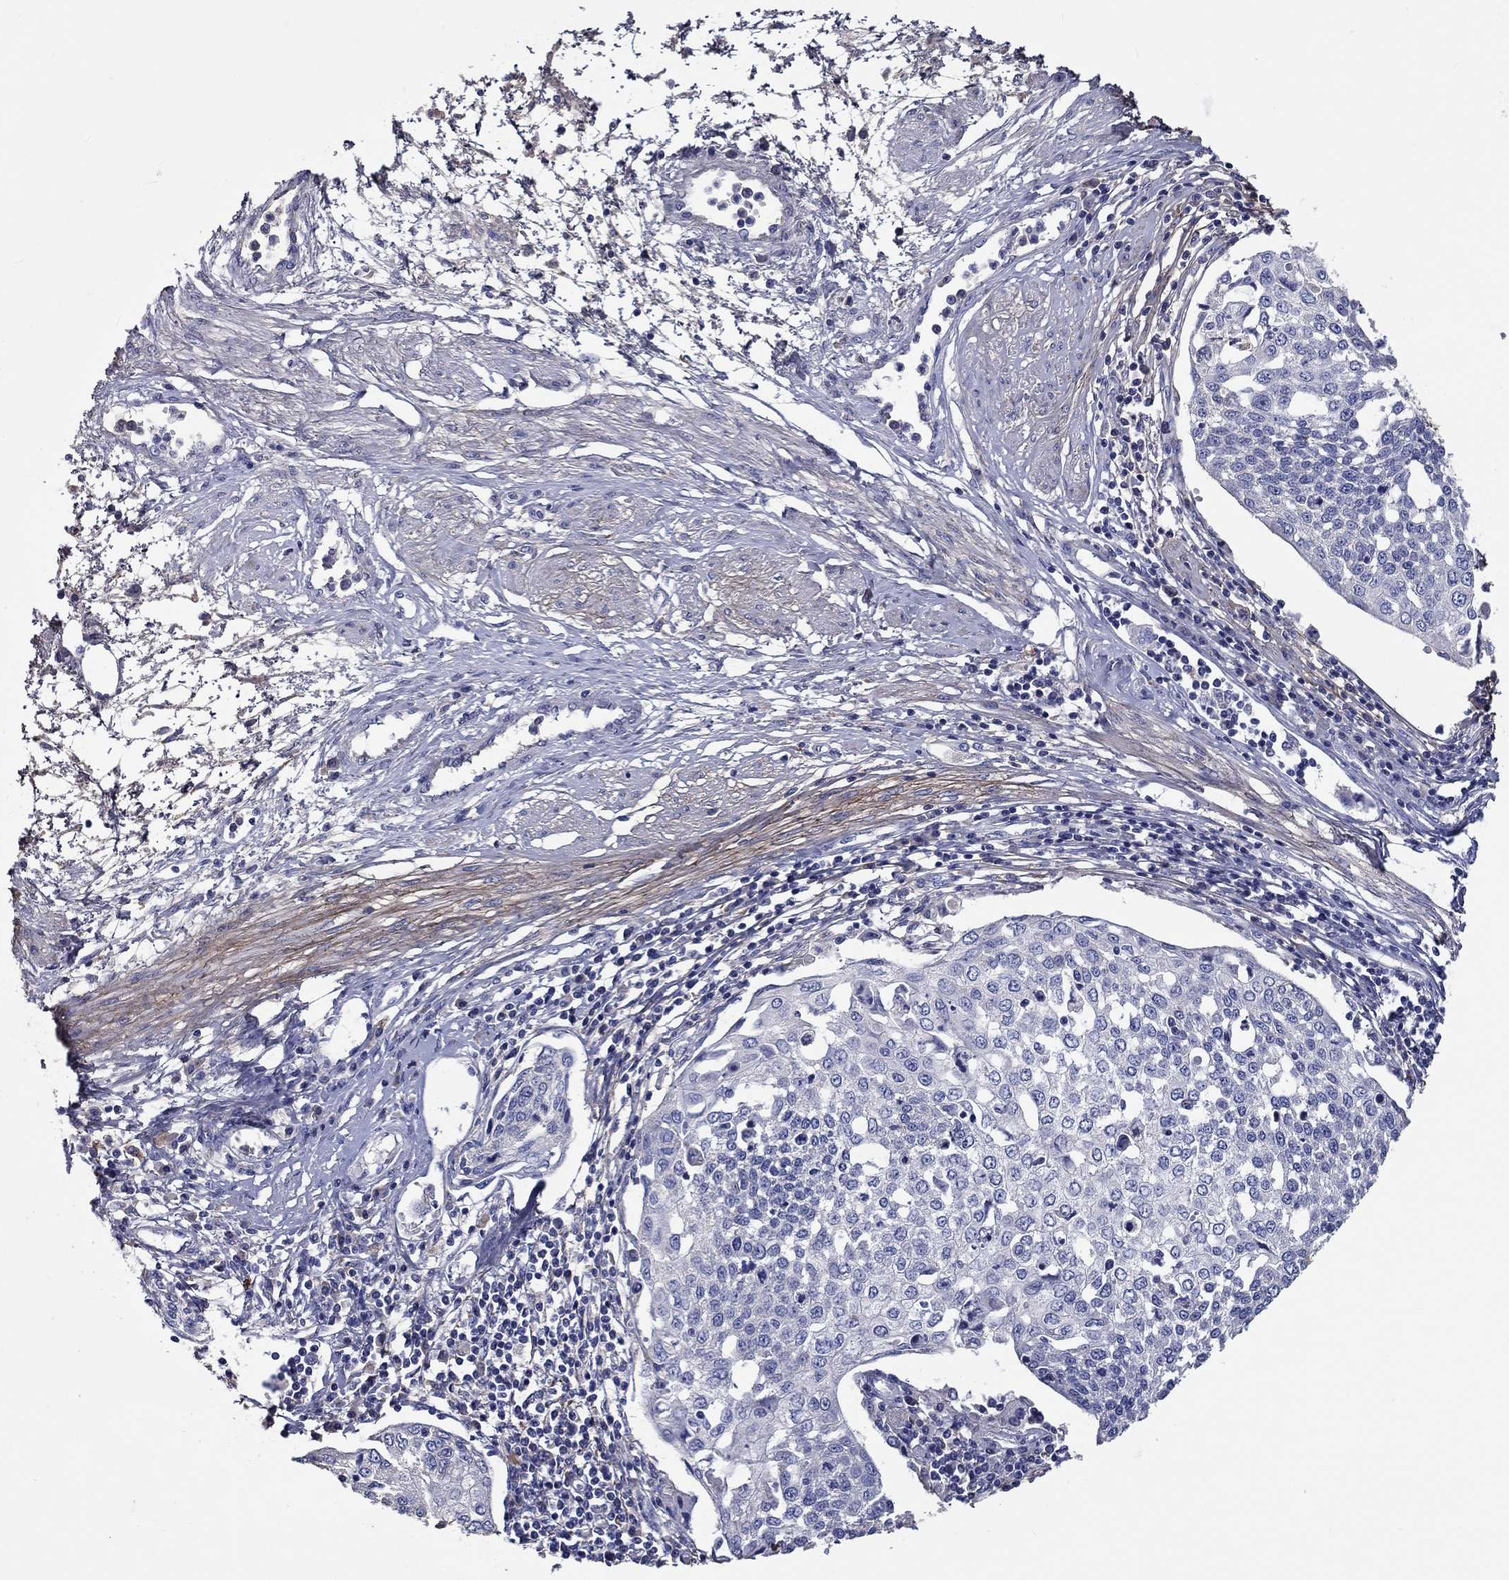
{"staining": {"intensity": "negative", "quantity": "none", "location": "none"}, "tissue": "cervical cancer", "cell_type": "Tumor cells", "image_type": "cancer", "snomed": [{"axis": "morphology", "description": "Squamous cell carcinoma, NOS"}, {"axis": "topography", "description": "Cervix"}], "caption": "Tumor cells show no significant staining in cervical cancer (squamous cell carcinoma).", "gene": "TGFBI", "patient": {"sex": "female", "age": 34}}